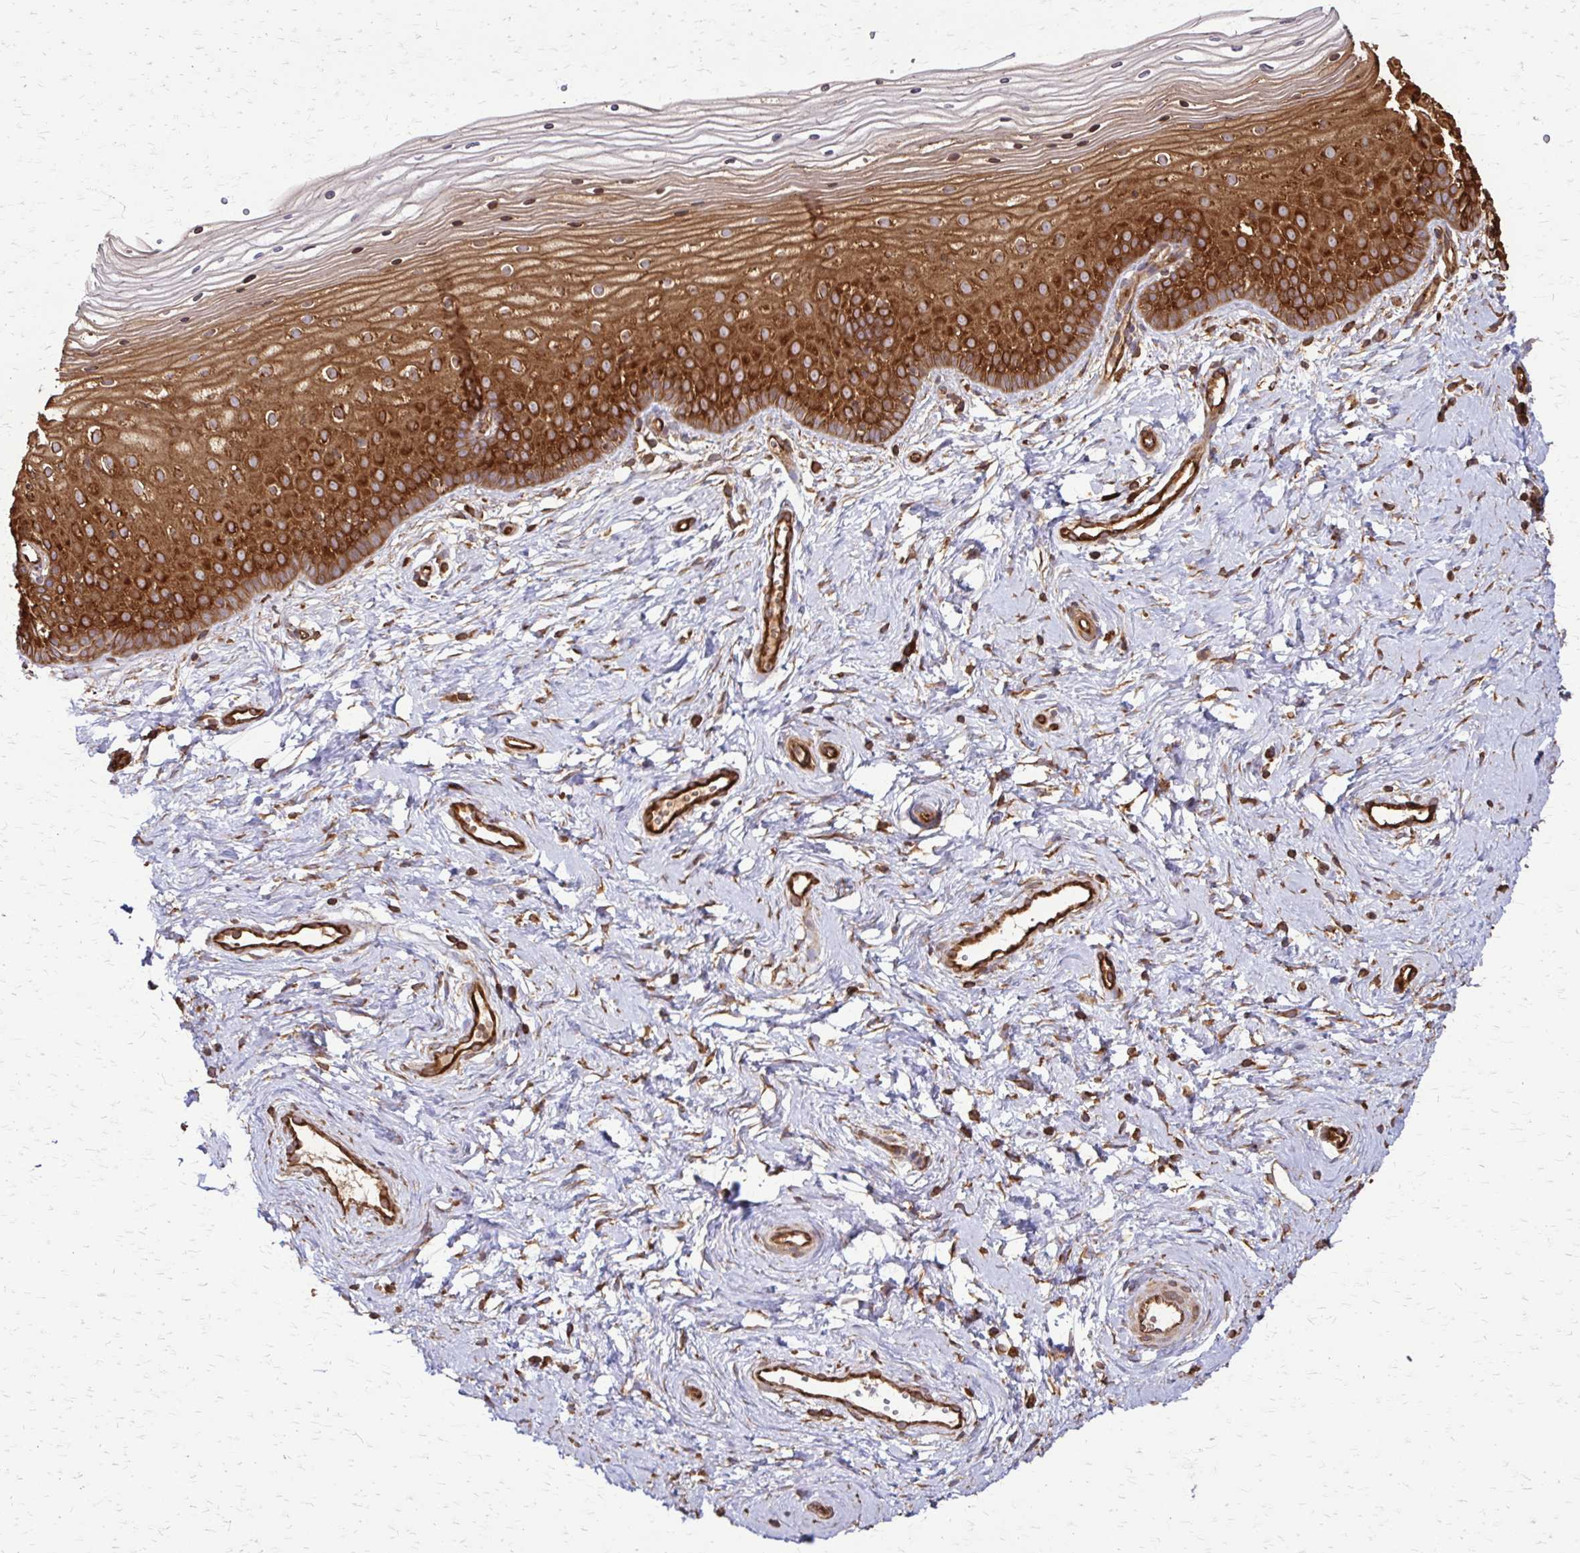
{"staining": {"intensity": "strong", "quantity": ">75%", "location": "cytoplasmic/membranous"}, "tissue": "vagina", "cell_type": "Squamous epithelial cells", "image_type": "normal", "snomed": [{"axis": "morphology", "description": "Normal tissue, NOS"}, {"axis": "topography", "description": "Vagina"}], "caption": "Immunohistochemical staining of unremarkable vagina exhibits high levels of strong cytoplasmic/membranous staining in approximately >75% of squamous epithelial cells.", "gene": "EEF2", "patient": {"sex": "female", "age": 38}}